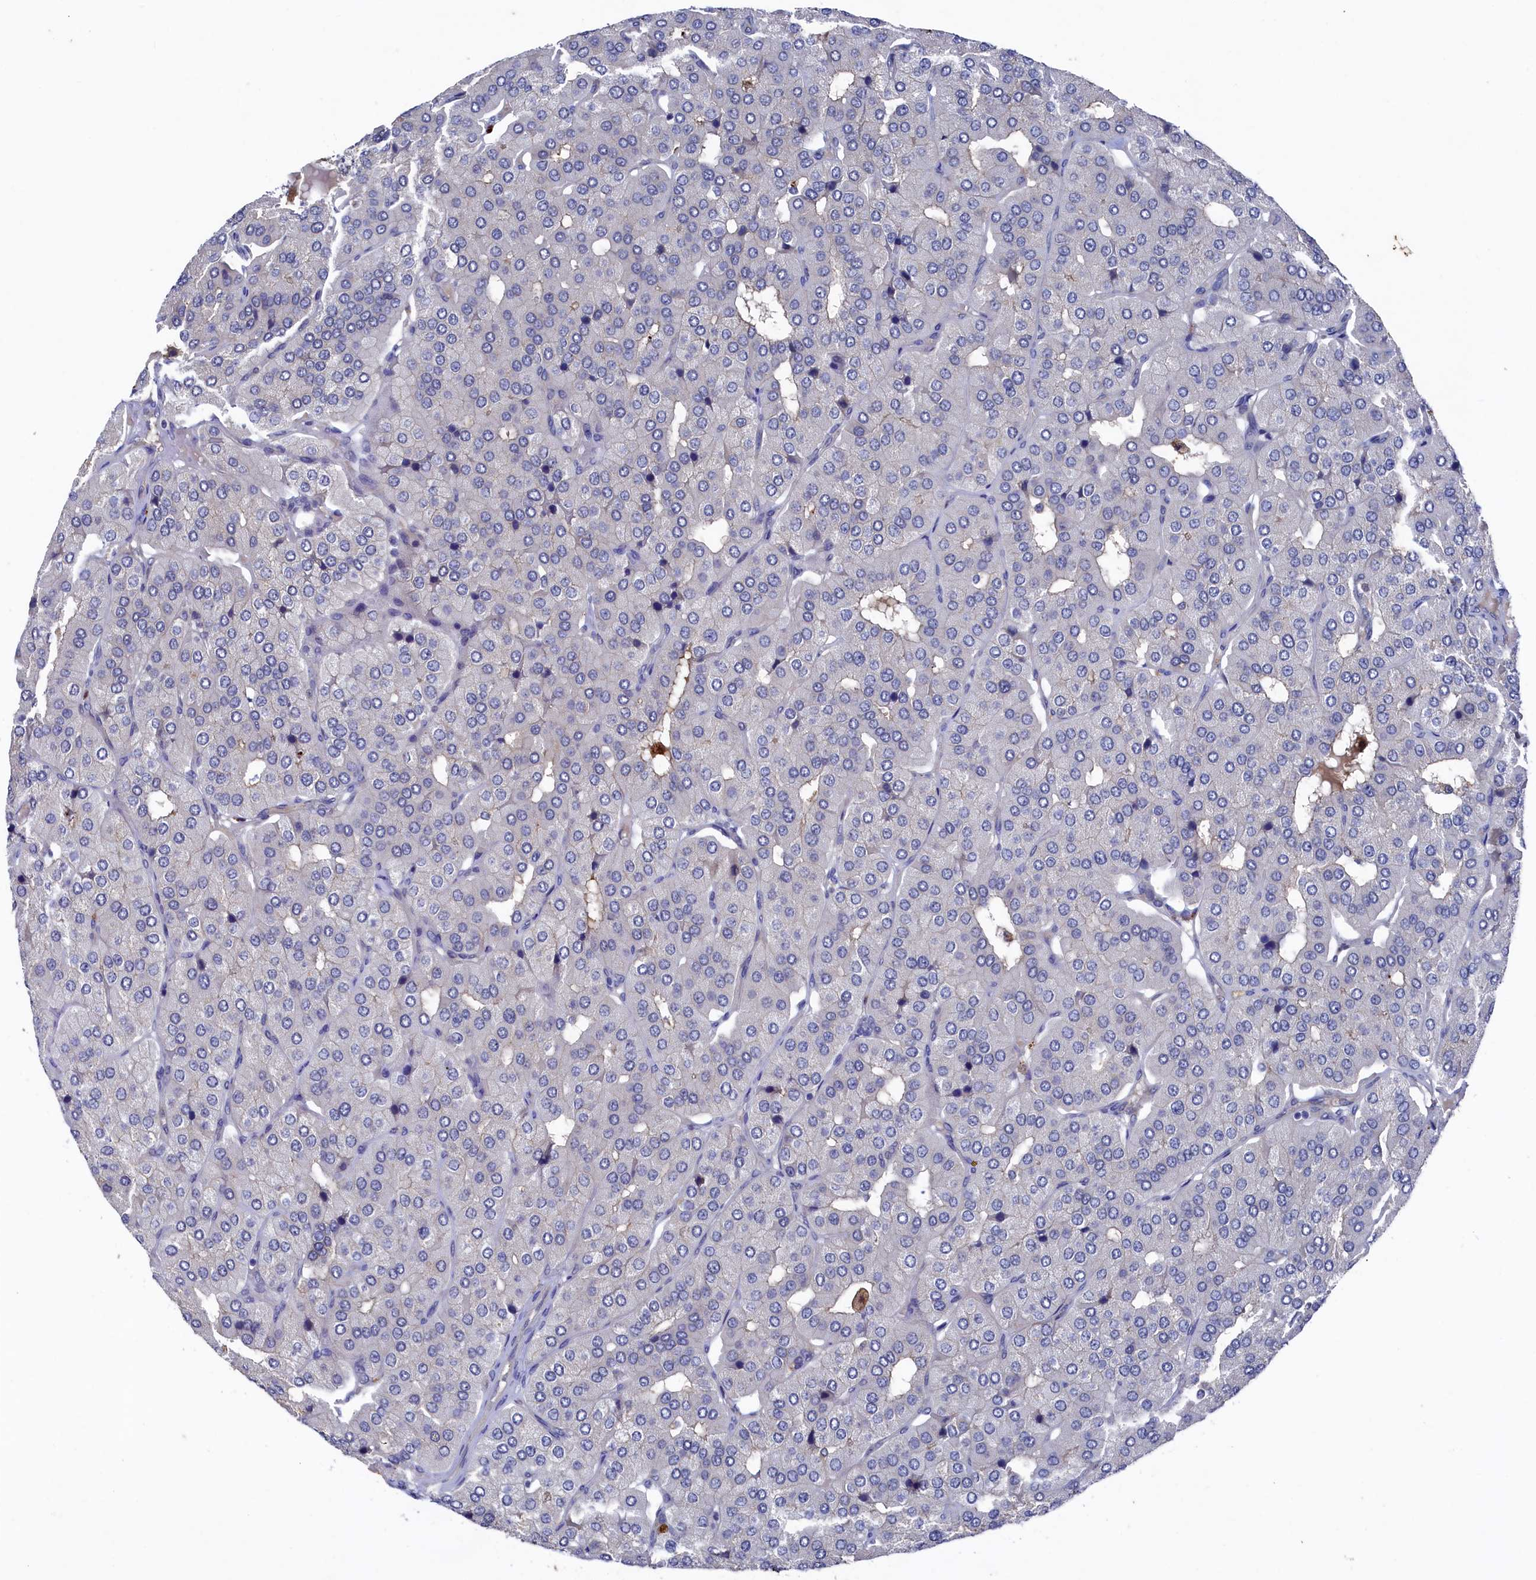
{"staining": {"intensity": "negative", "quantity": "none", "location": "none"}, "tissue": "parathyroid gland", "cell_type": "Glandular cells", "image_type": "normal", "snomed": [{"axis": "morphology", "description": "Normal tissue, NOS"}, {"axis": "morphology", "description": "Adenoma, NOS"}, {"axis": "topography", "description": "Parathyroid gland"}], "caption": "A micrograph of parathyroid gland stained for a protein displays no brown staining in glandular cells. The staining is performed using DAB (3,3'-diaminobenzidine) brown chromogen with nuclei counter-stained in using hematoxylin.", "gene": "RNH1", "patient": {"sex": "female", "age": 86}}